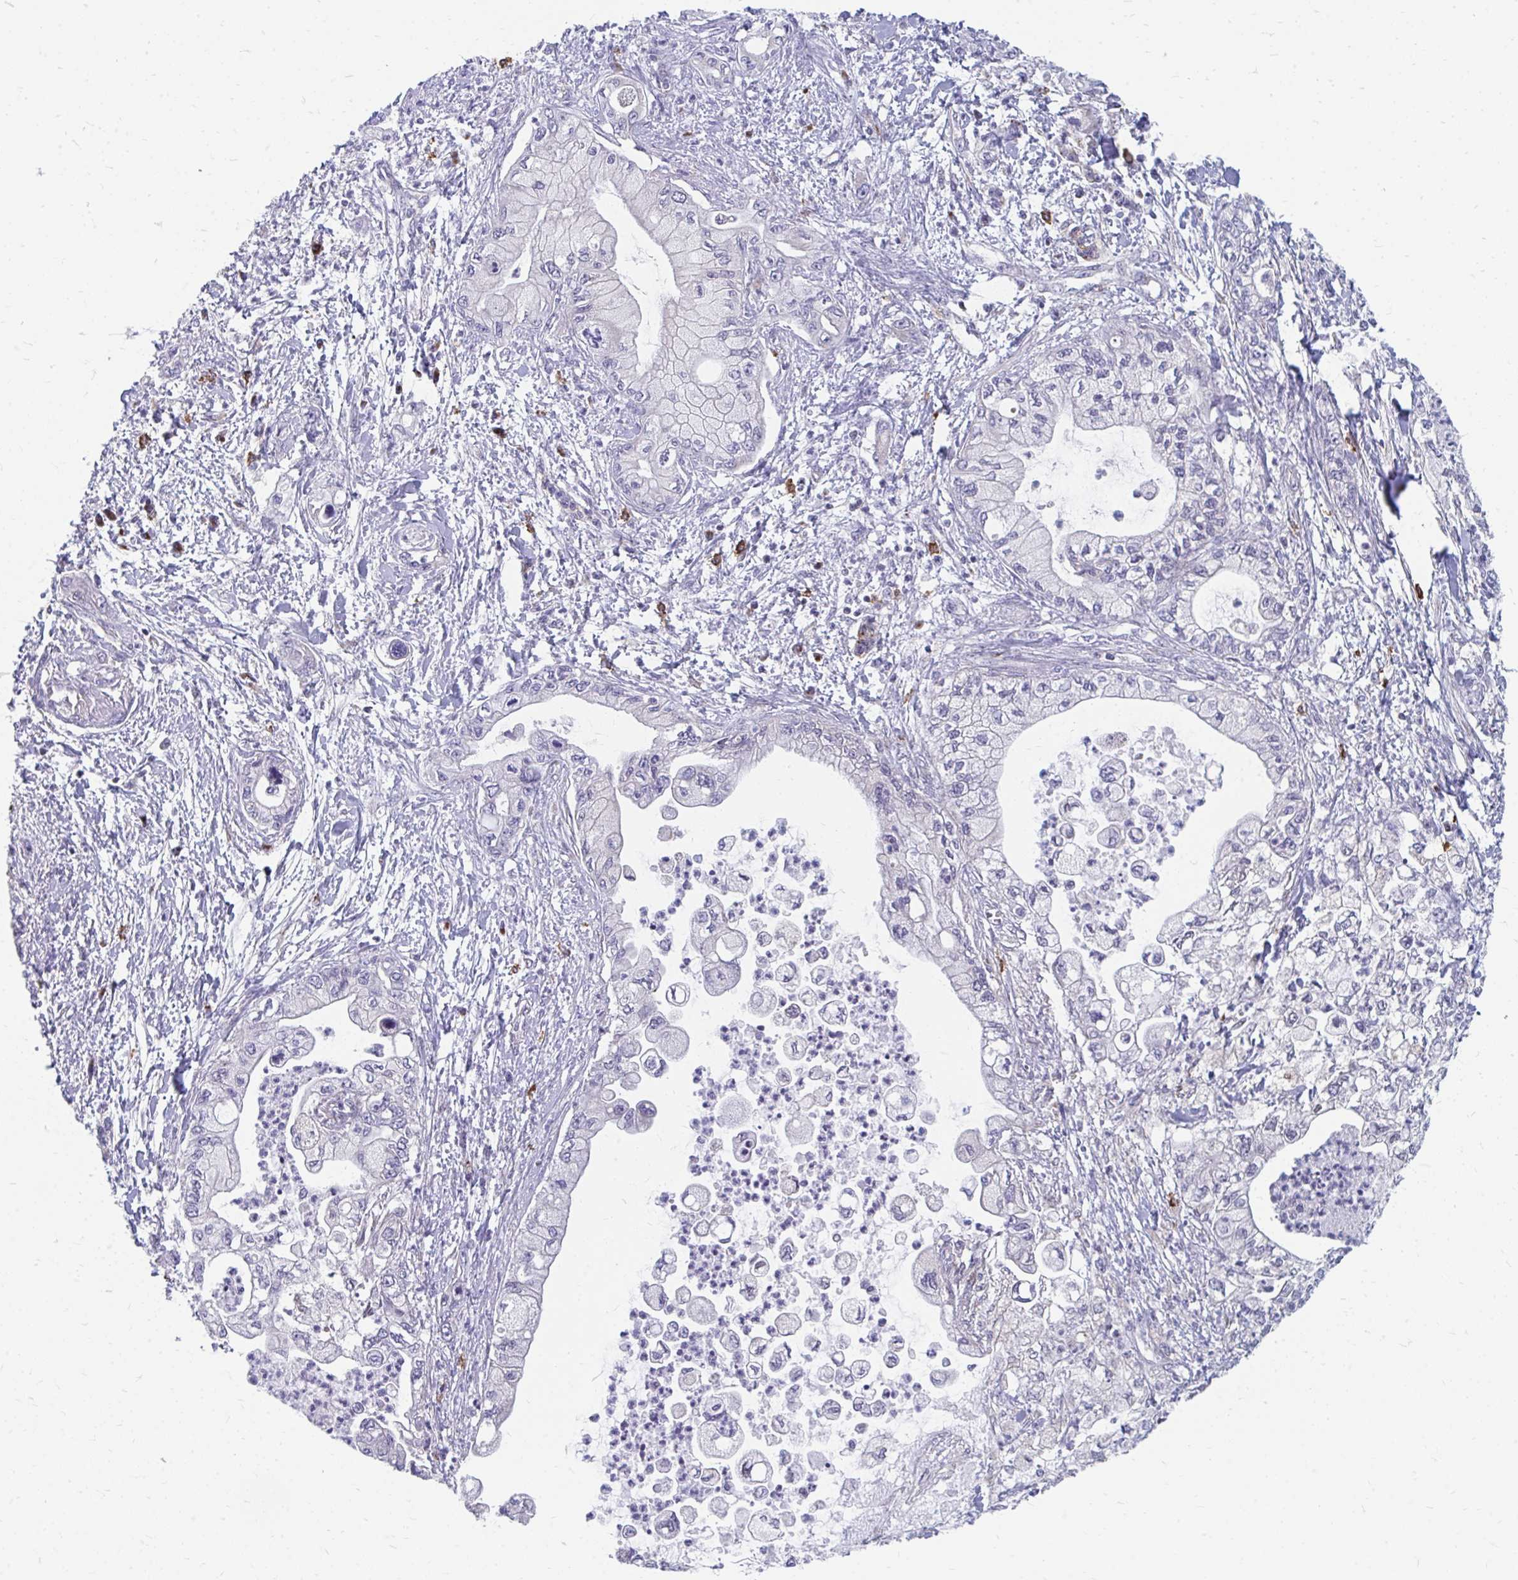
{"staining": {"intensity": "weak", "quantity": "<25%", "location": "cytoplasmic/membranous"}, "tissue": "pancreatic cancer", "cell_type": "Tumor cells", "image_type": "cancer", "snomed": [{"axis": "morphology", "description": "Adenocarcinoma, NOS"}, {"axis": "topography", "description": "Pancreas"}], "caption": "Immunohistochemical staining of pancreatic adenocarcinoma exhibits no significant positivity in tumor cells. (DAB immunohistochemistry, high magnification).", "gene": "PABIR3", "patient": {"sex": "male", "age": 61}}